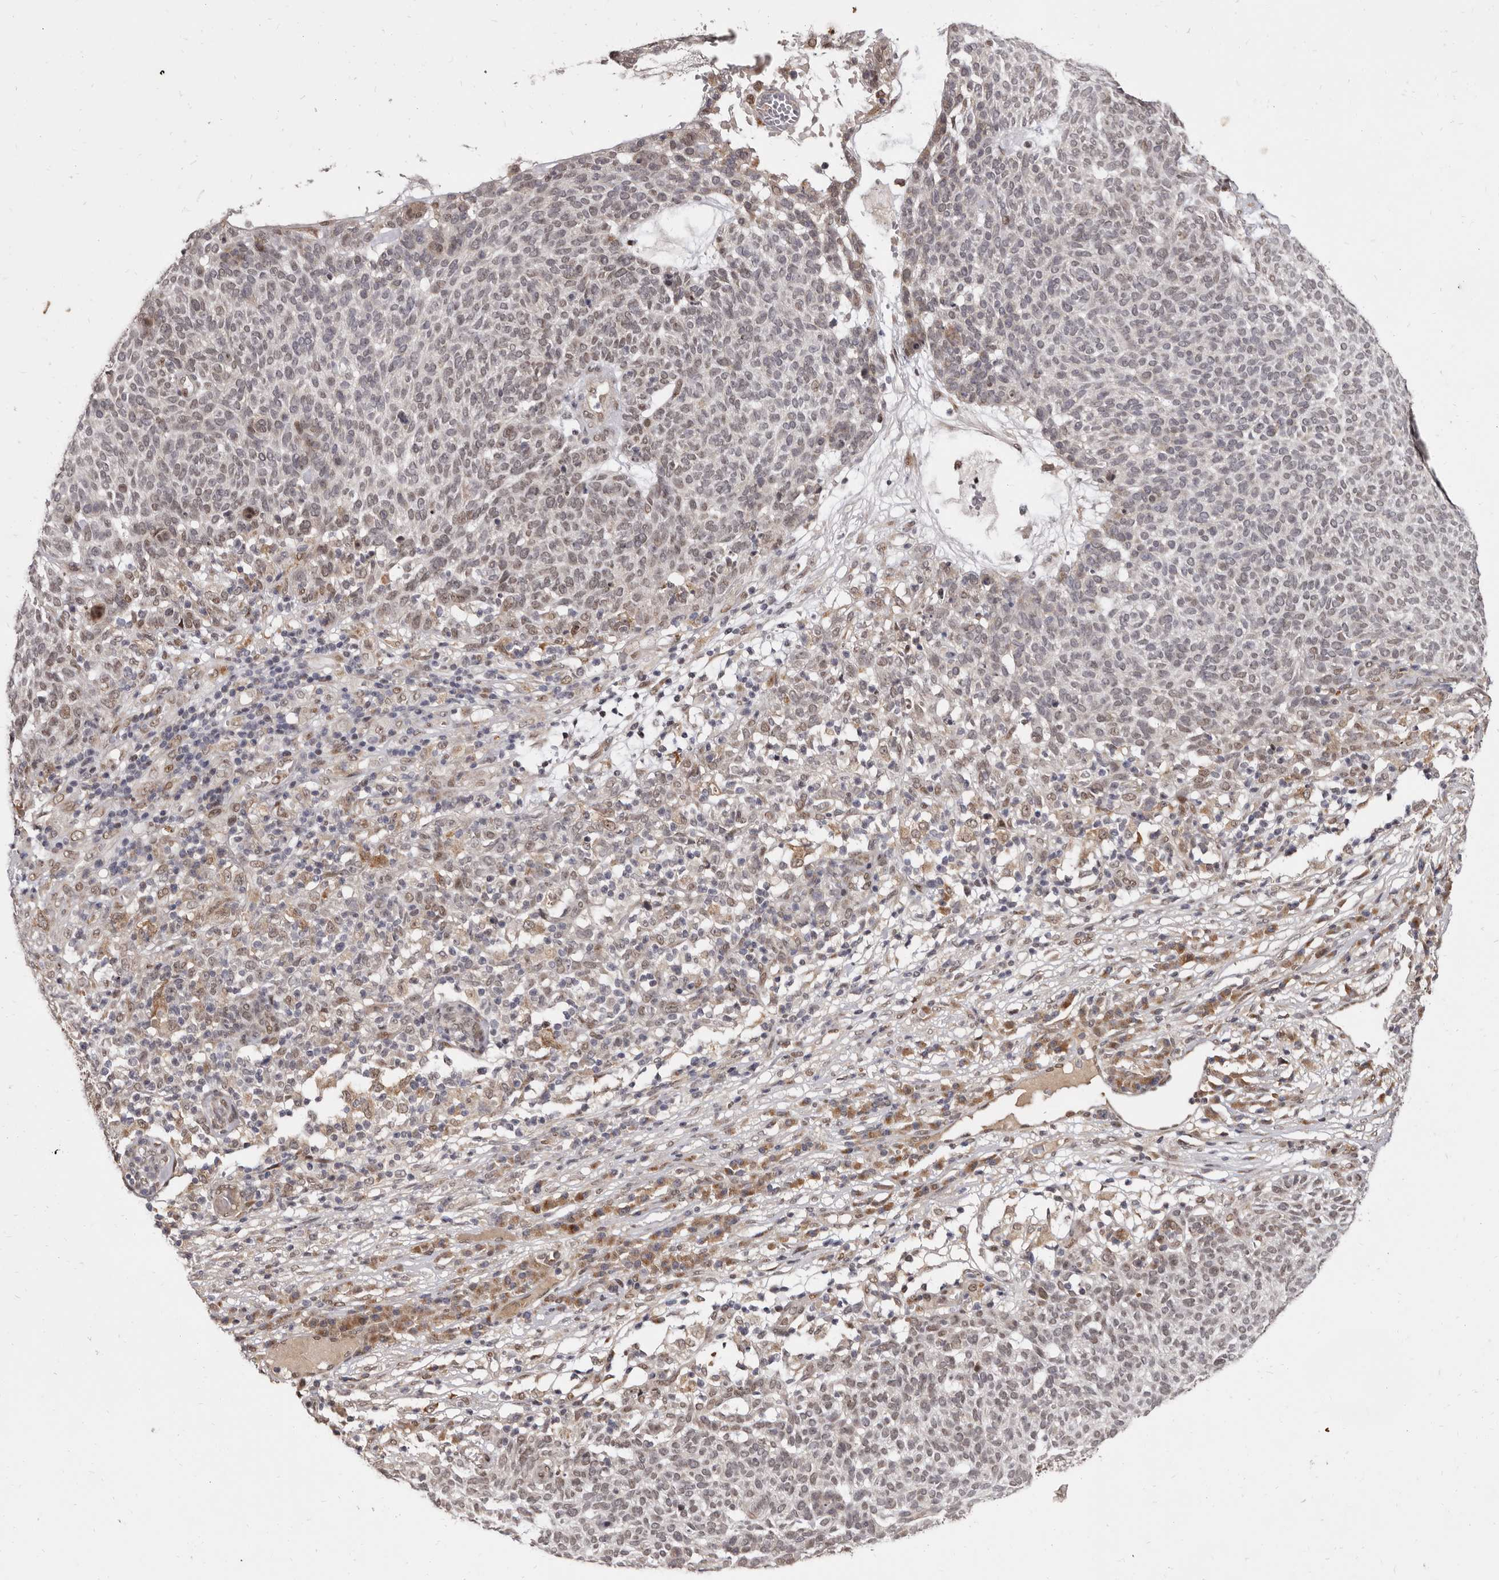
{"staining": {"intensity": "negative", "quantity": "none", "location": "none"}, "tissue": "skin cancer", "cell_type": "Tumor cells", "image_type": "cancer", "snomed": [{"axis": "morphology", "description": "Squamous cell carcinoma, NOS"}, {"axis": "topography", "description": "Skin"}], "caption": "Image shows no significant protein staining in tumor cells of skin cancer. (Immunohistochemistry (ihc), brightfield microscopy, high magnification).", "gene": "ZNF326", "patient": {"sex": "female", "age": 90}}